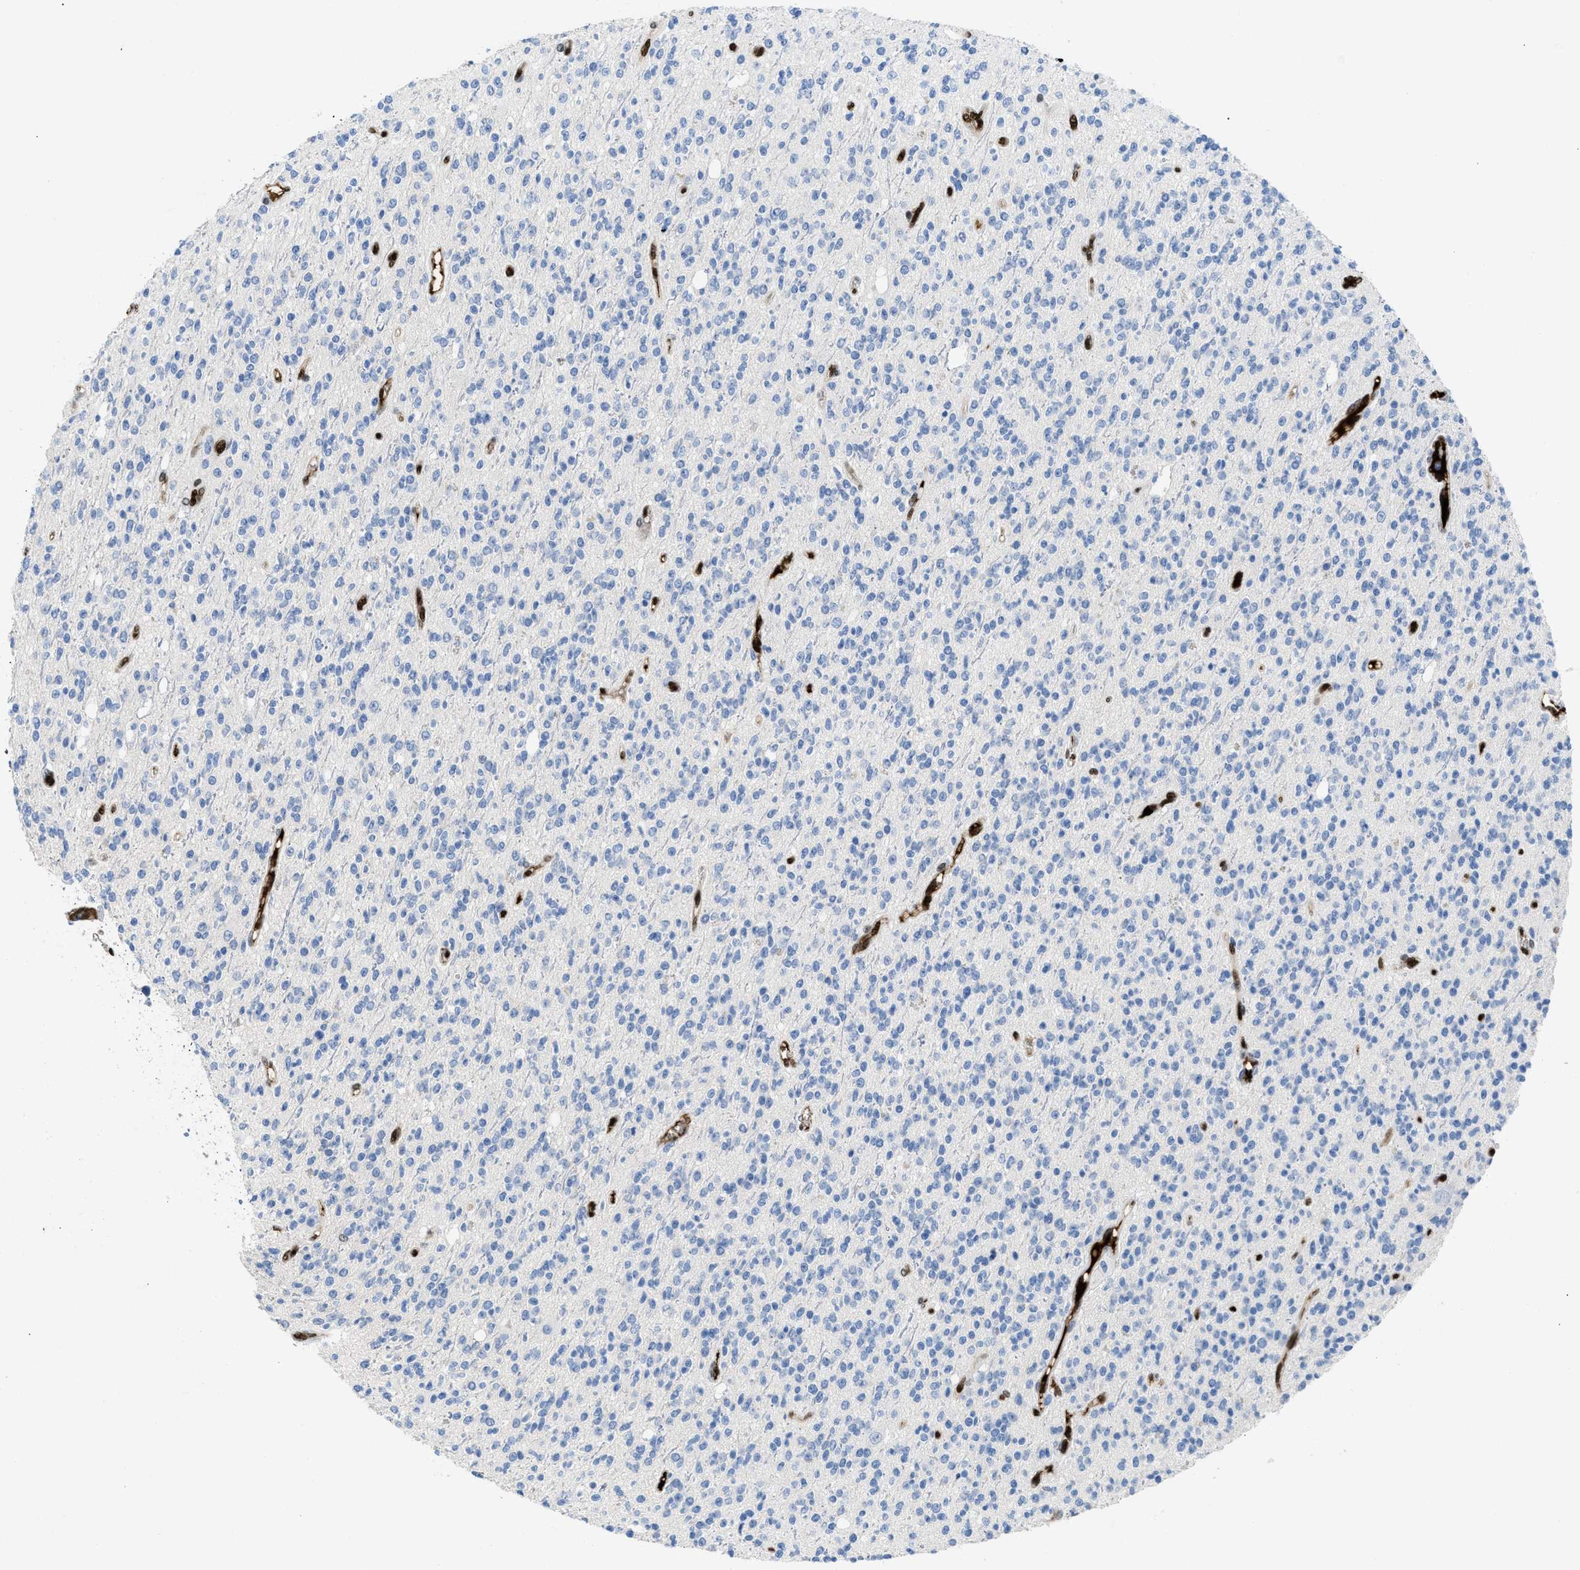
{"staining": {"intensity": "negative", "quantity": "none", "location": "none"}, "tissue": "glioma", "cell_type": "Tumor cells", "image_type": "cancer", "snomed": [{"axis": "morphology", "description": "Glioma, malignant, High grade"}, {"axis": "topography", "description": "Brain"}], "caption": "This is an IHC image of human glioma. There is no expression in tumor cells.", "gene": "LEF1", "patient": {"sex": "male", "age": 34}}